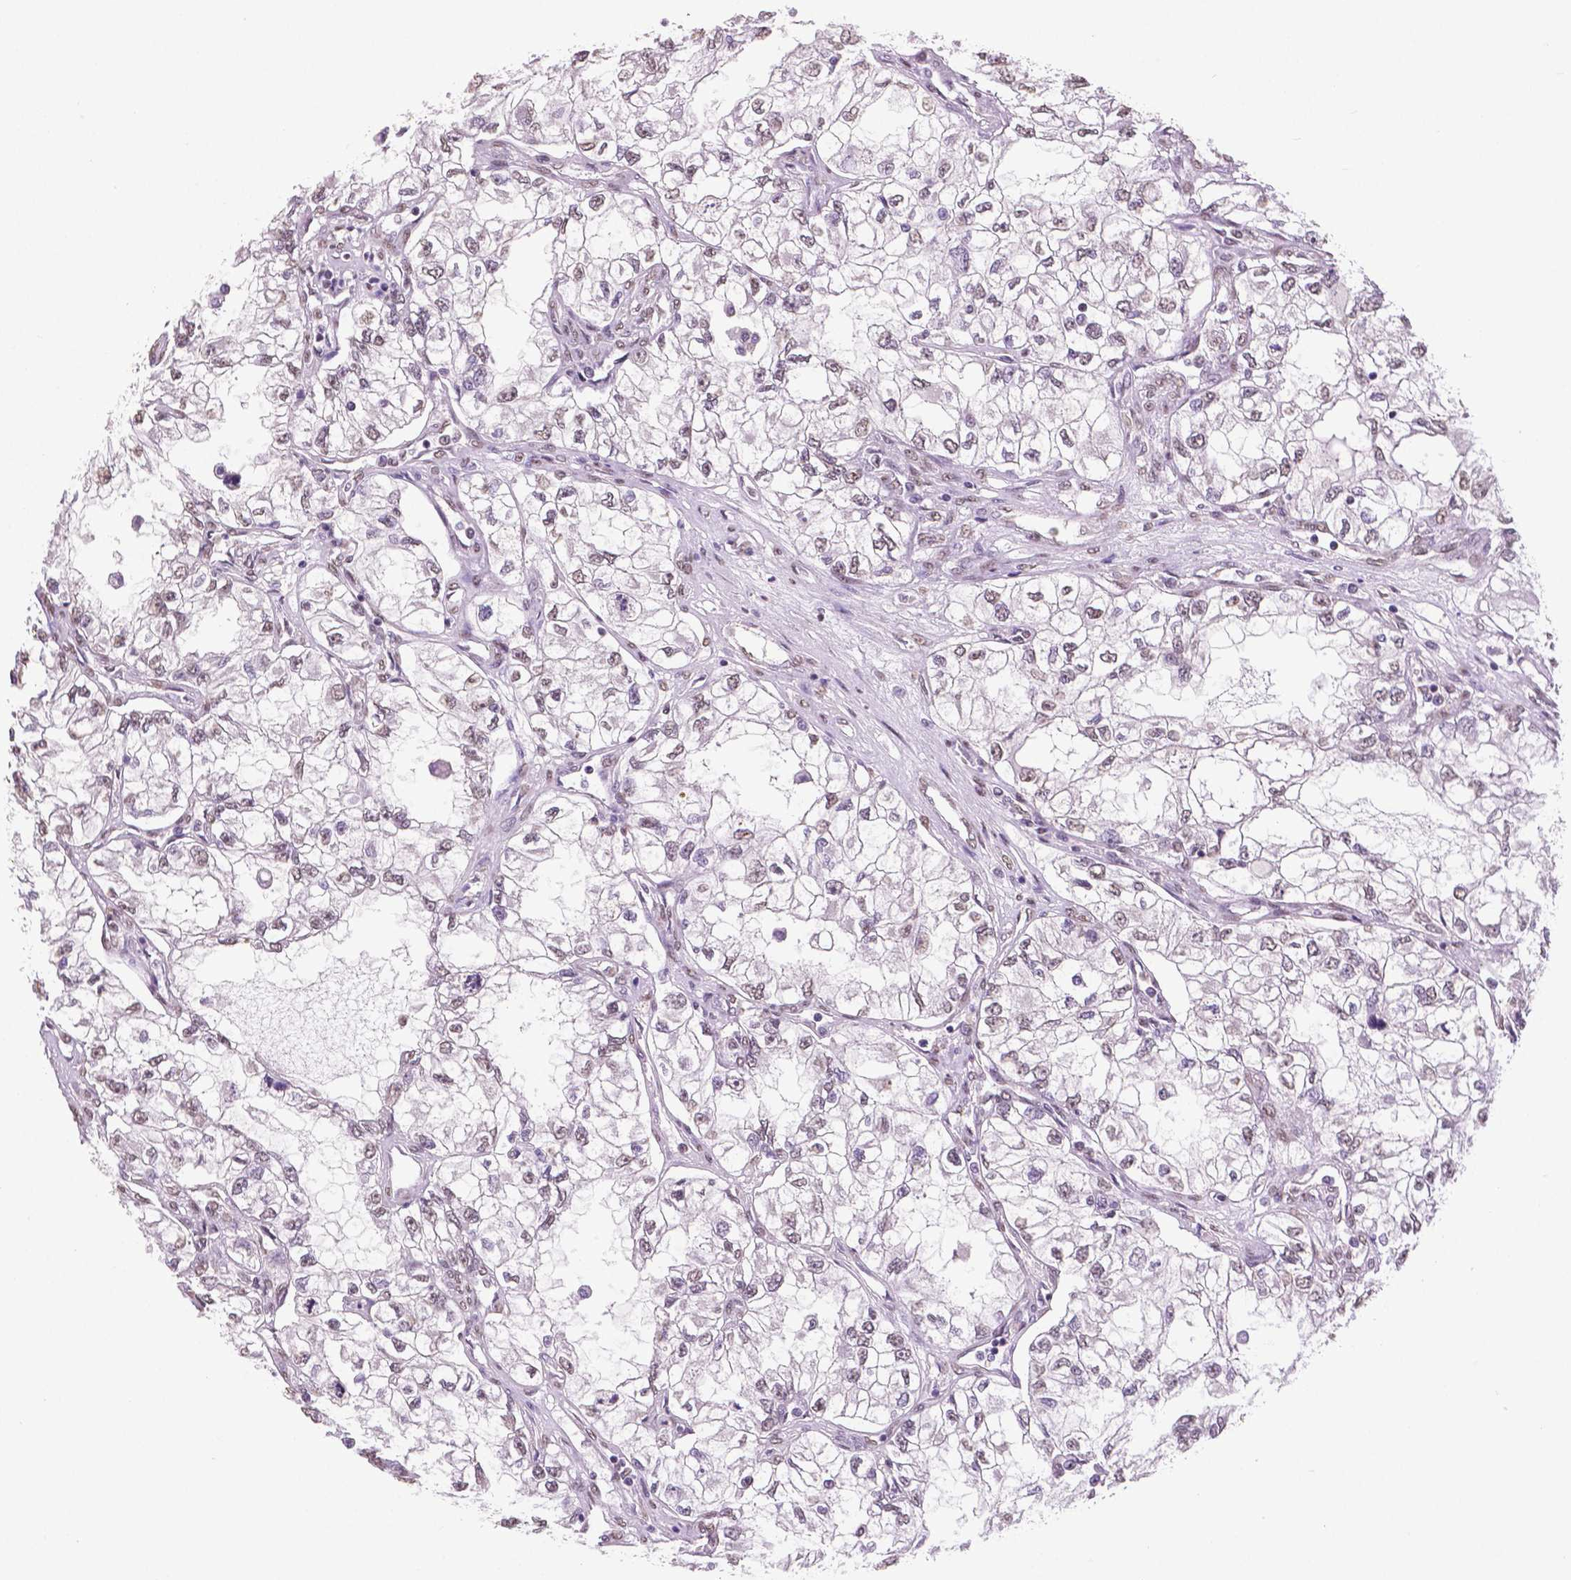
{"staining": {"intensity": "weak", "quantity": "25%-75%", "location": "nuclear"}, "tissue": "renal cancer", "cell_type": "Tumor cells", "image_type": "cancer", "snomed": [{"axis": "morphology", "description": "Adenocarcinoma, NOS"}, {"axis": "topography", "description": "Kidney"}], "caption": "DAB (3,3'-diaminobenzidine) immunohistochemical staining of renal cancer demonstrates weak nuclear protein positivity in about 25%-75% of tumor cells.", "gene": "IGF2BP1", "patient": {"sex": "female", "age": 59}}